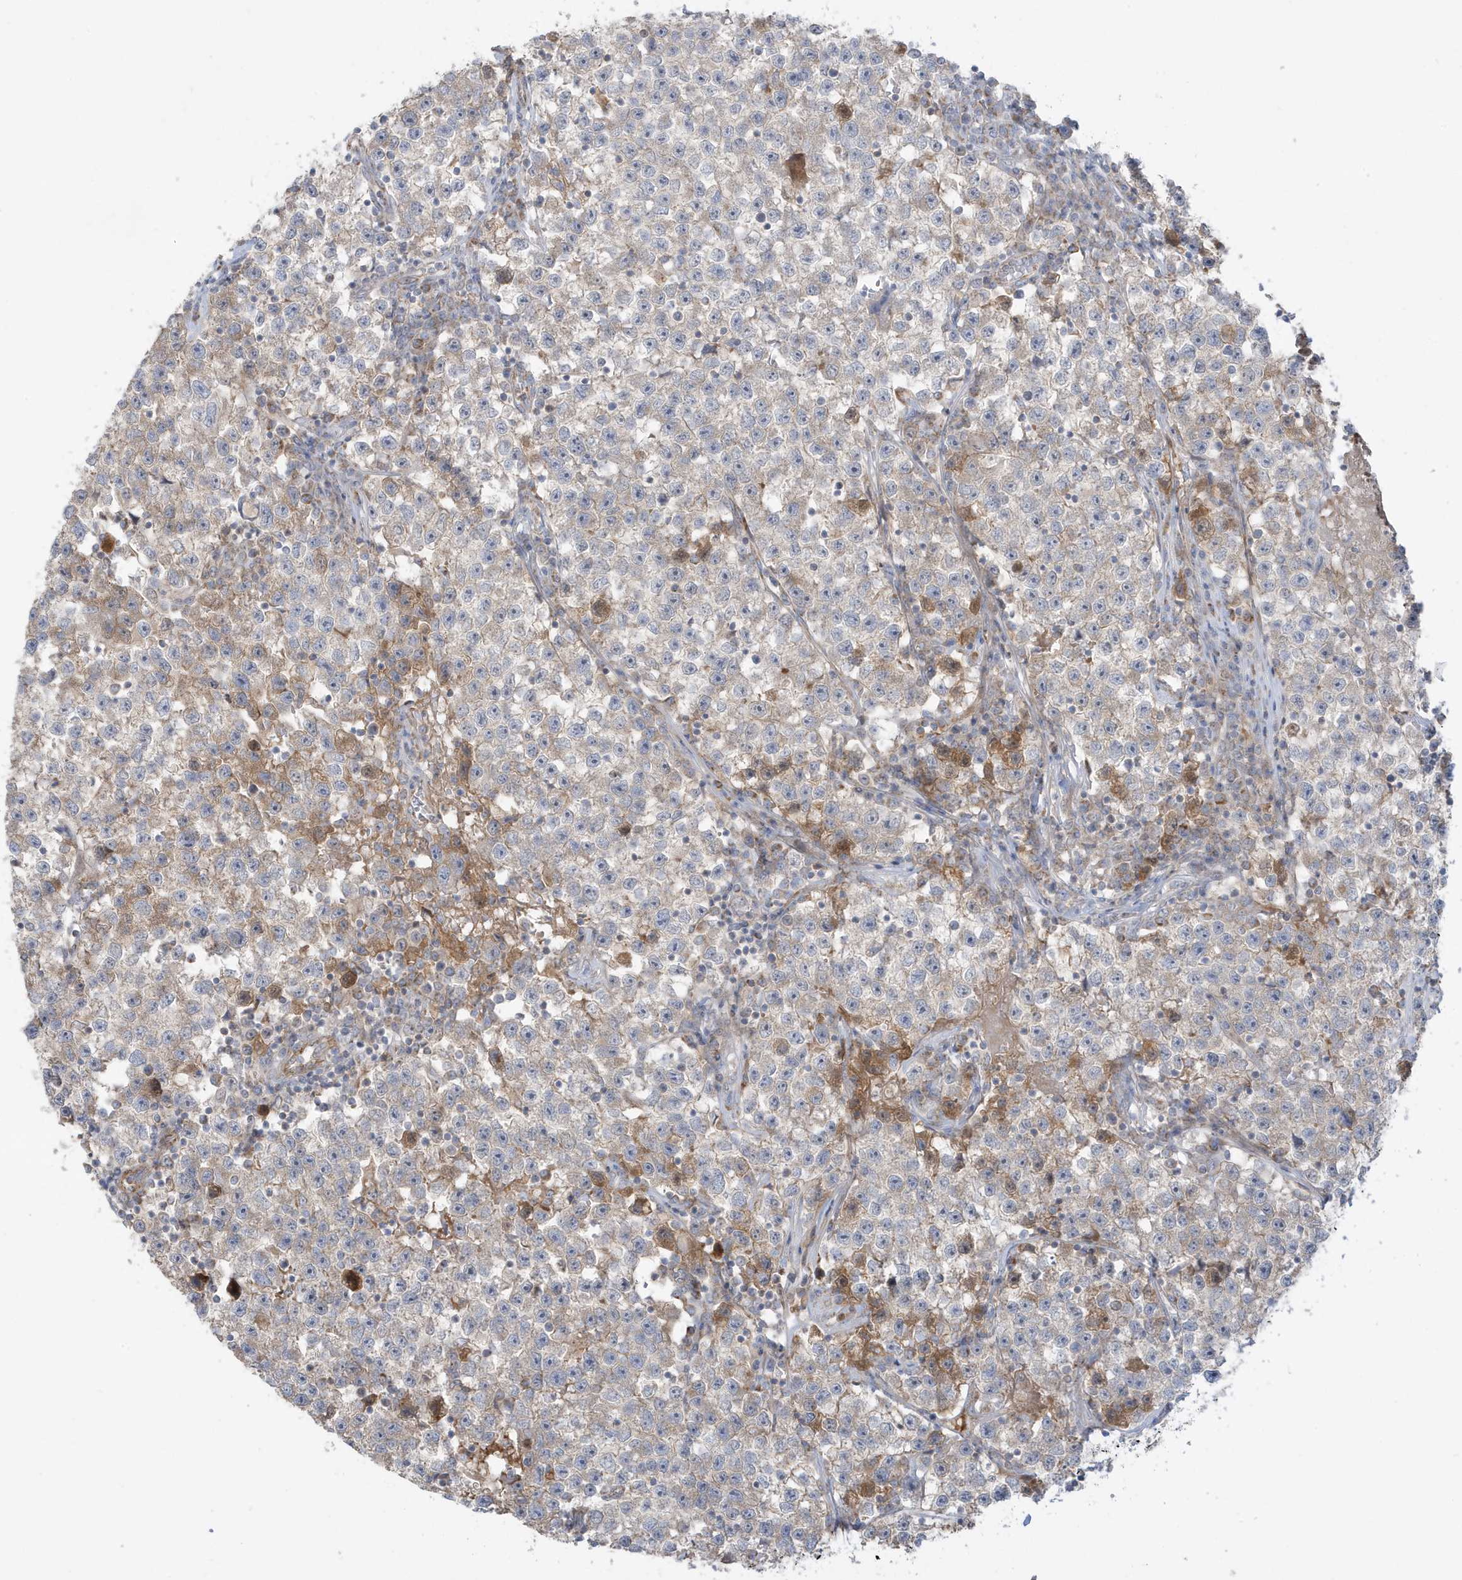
{"staining": {"intensity": "moderate", "quantity": "<25%", "location": "cytoplasmic/membranous"}, "tissue": "testis cancer", "cell_type": "Tumor cells", "image_type": "cancer", "snomed": [{"axis": "morphology", "description": "Seminoma, NOS"}, {"axis": "topography", "description": "Testis"}], "caption": "About <25% of tumor cells in human testis seminoma reveal moderate cytoplasmic/membranous protein positivity as visualized by brown immunohistochemical staining.", "gene": "IFT57", "patient": {"sex": "male", "age": 22}}